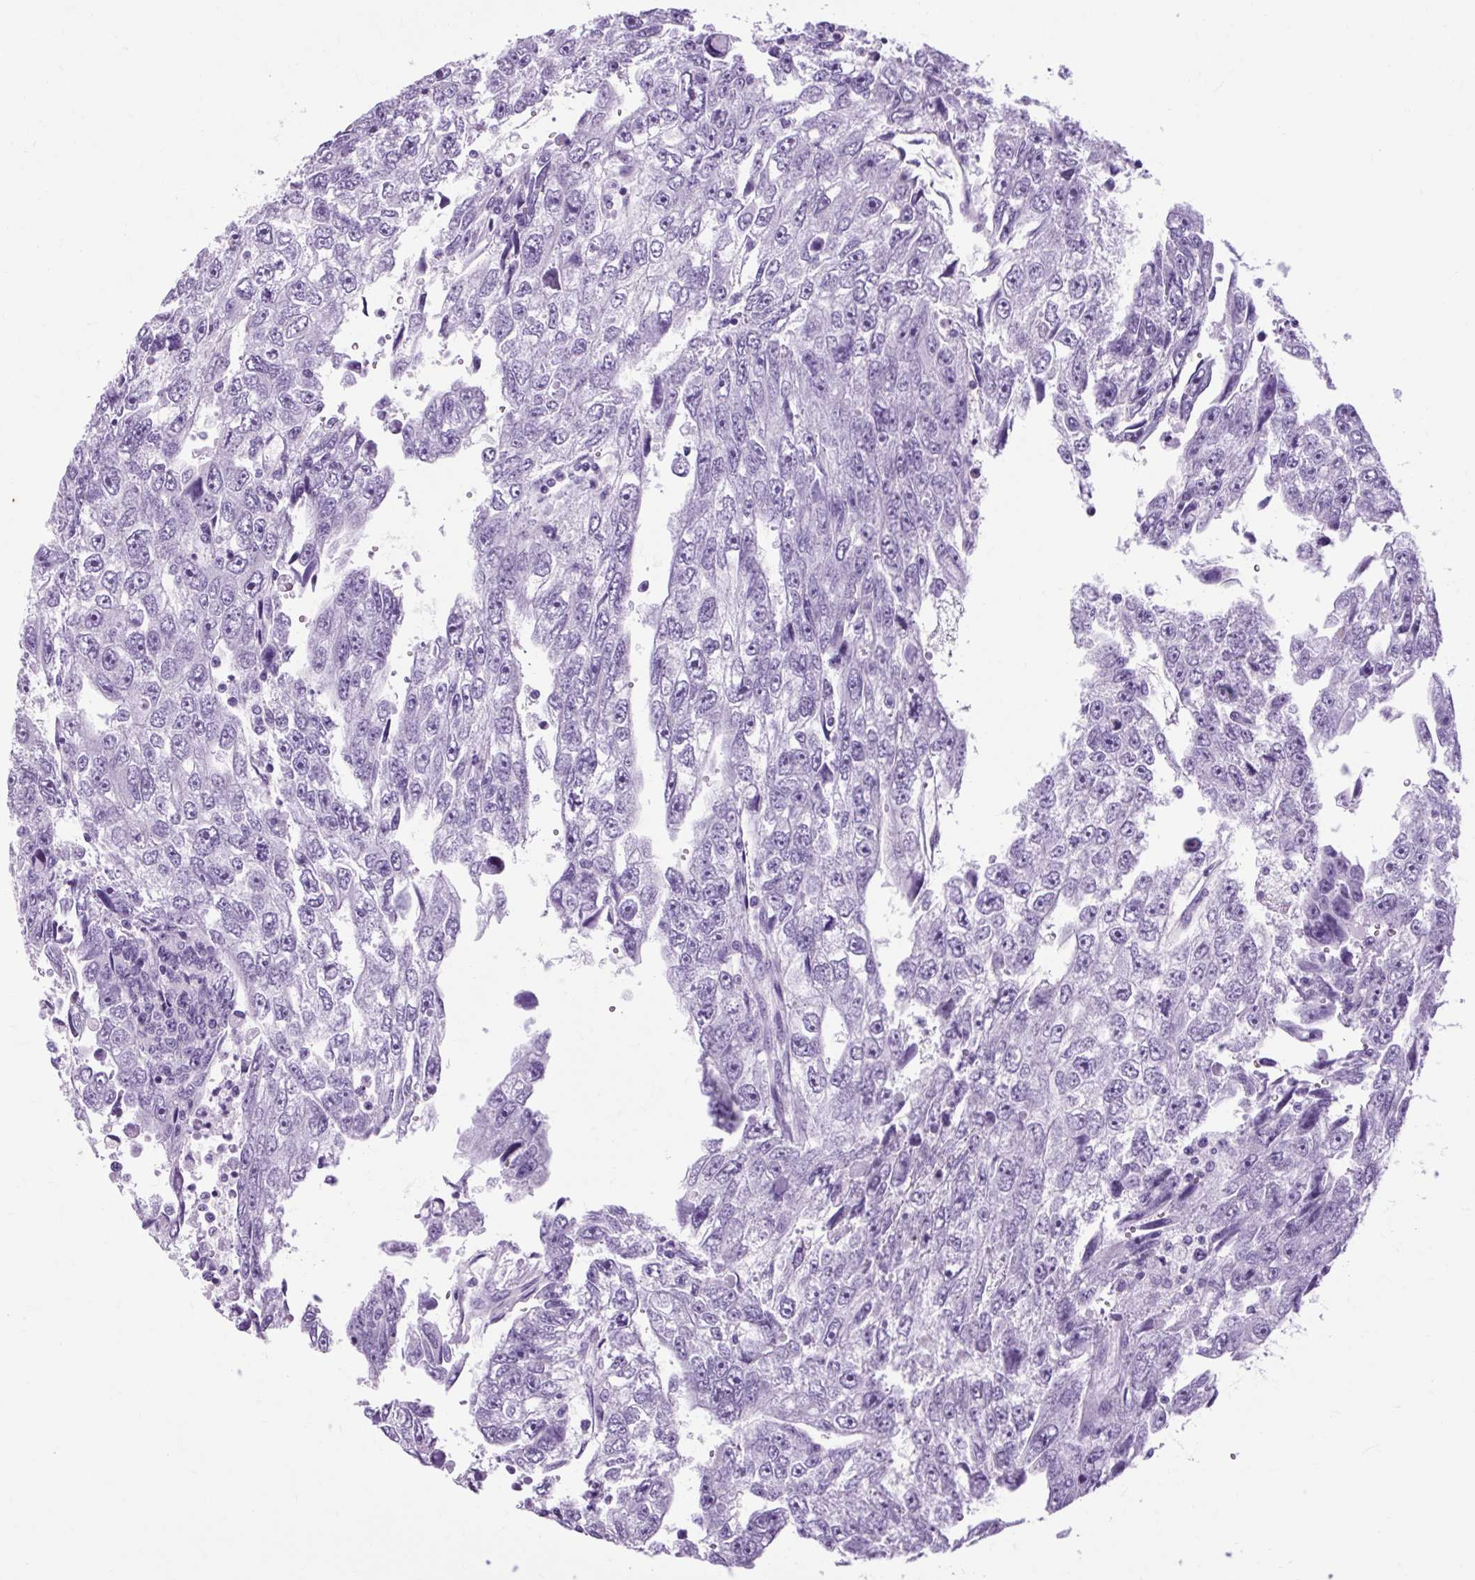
{"staining": {"intensity": "negative", "quantity": "none", "location": "none"}, "tissue": "testis cancer", "cell_type": "Tumor cells", "image_type": "cancer", "snomed": [{"axis": "morphology", "description": "Carcinoma, Embryonal, NOS"}, {"axis": "topography", "description": "Testis"}], "caption": "Immunohistochemistry (IHC) image of human testis embryonal carcinoma stained for a protein (brown), which shows no positivity in tumor cells.", "gene": "OOEP", "patient": {"sex": "male", "age": 20}}